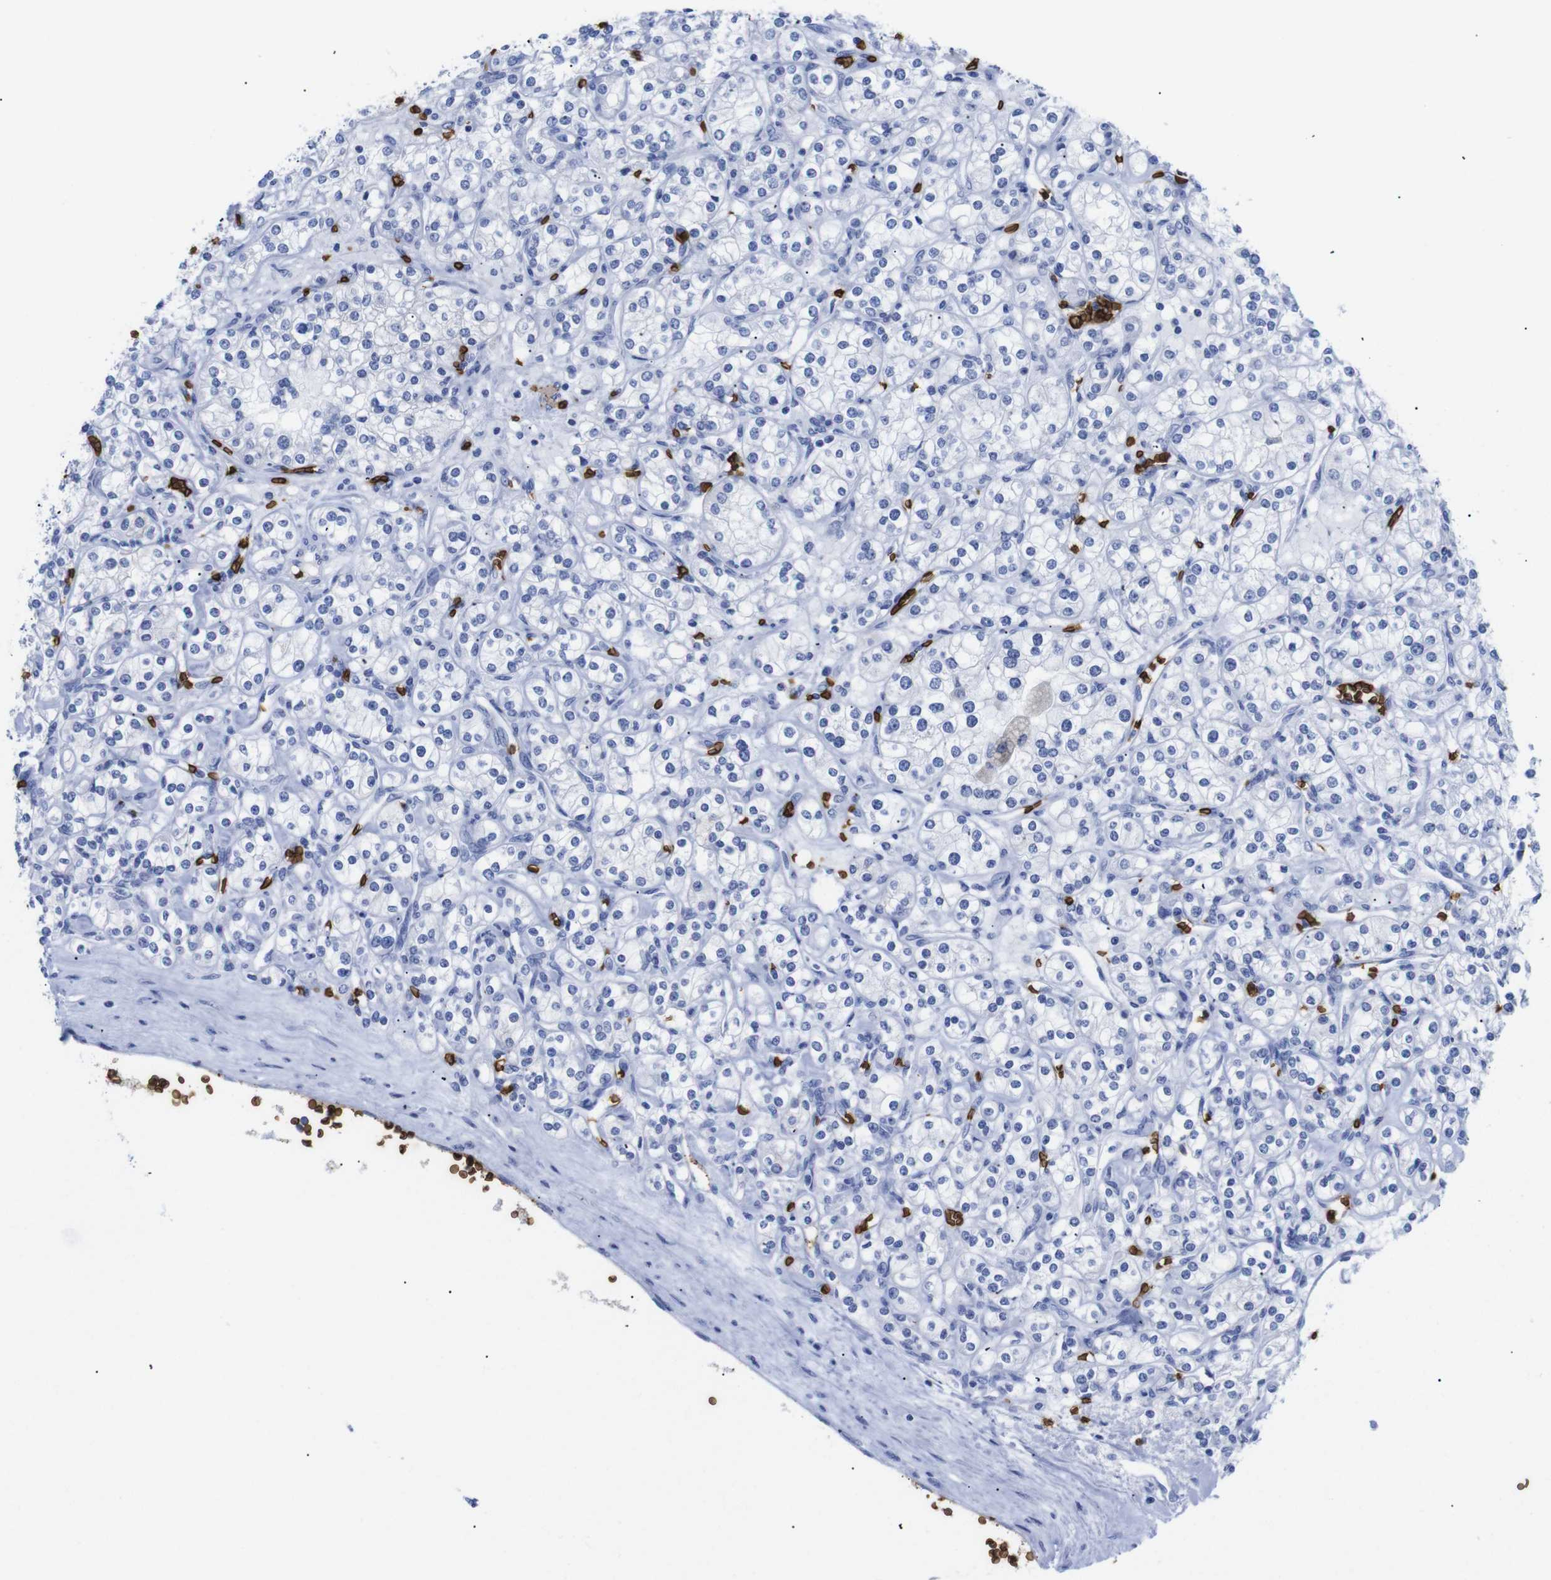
{"staining": {"intensity": "negative", "quantity": "none", "location": "none"}, "tissue": "renal cancer", "cell_type": "Tumor cells", "image_type": "cancer", "snomed": [{"axis": "morphology", "description": "Adenocarcinoma, NOS"}, {"axis": "topography", "description": "Kidney"}], "caption": "Image shows no significant protein staining in tumor cells of renal cancer (adenocarcinoma).", "gene": "S1PR2", "patient": {"sex": "male", "age": 77}}